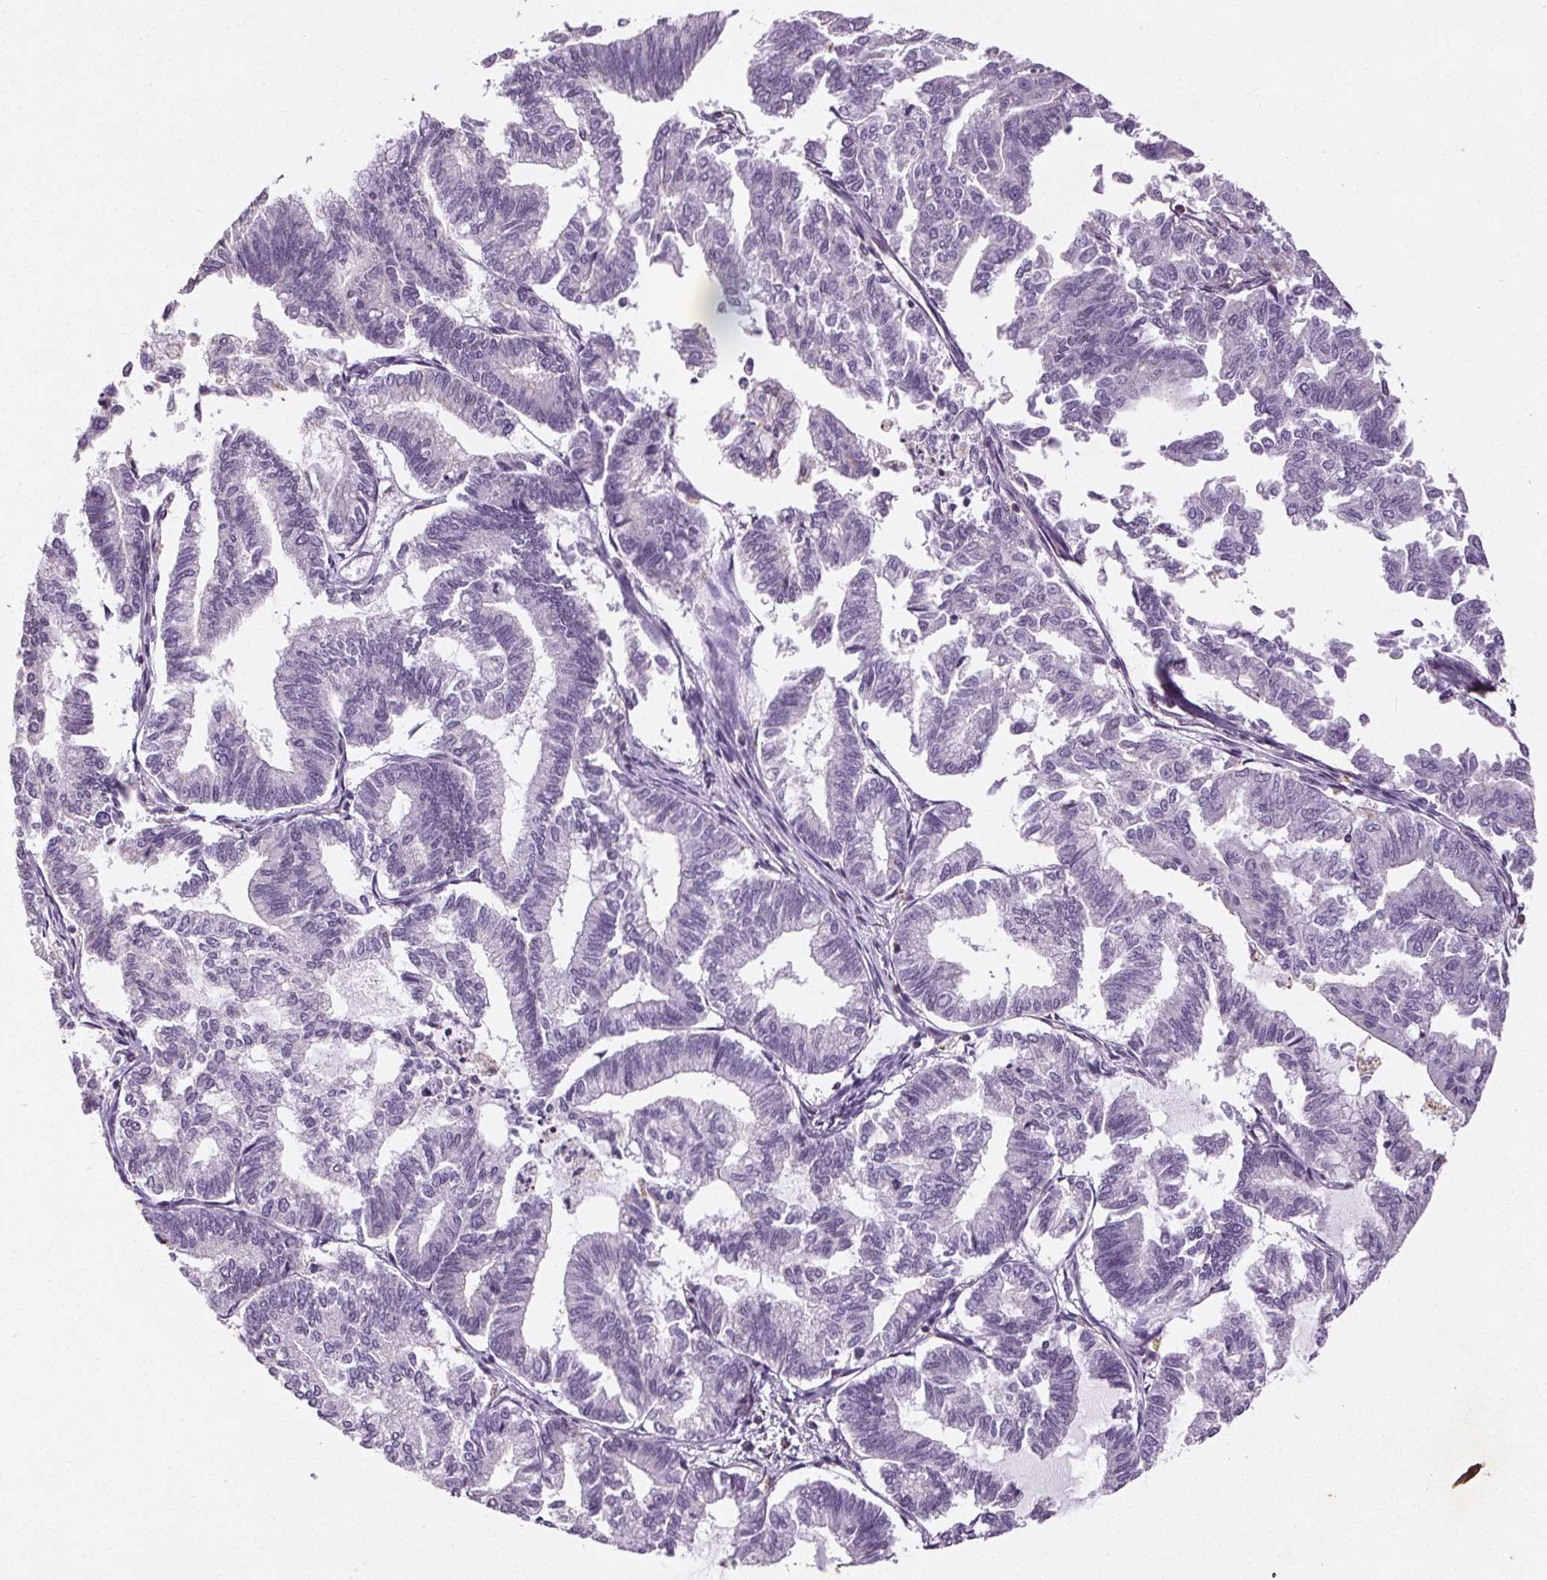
{"staining": {"intensity": "negative", "quantity": "none", "location": "none"}, "tissue": "endometrial cancer", "cell_type": "Tumor cells", "image_type": "cancer", "snomed": [{"axis": "morphology", "description": "Adenocarcinoma, NOS"}, {"axis": "topography", "description": "Endometrium"}], "caption": "An immunohistochemistry (IHC) micrograph of endometrial adenocarcinoma is shown. There is no staining in tumor cells of endometrial adenocarcinoma.", "gene": "C19orf84", "patient": {"sex": "female", "age": 79}}